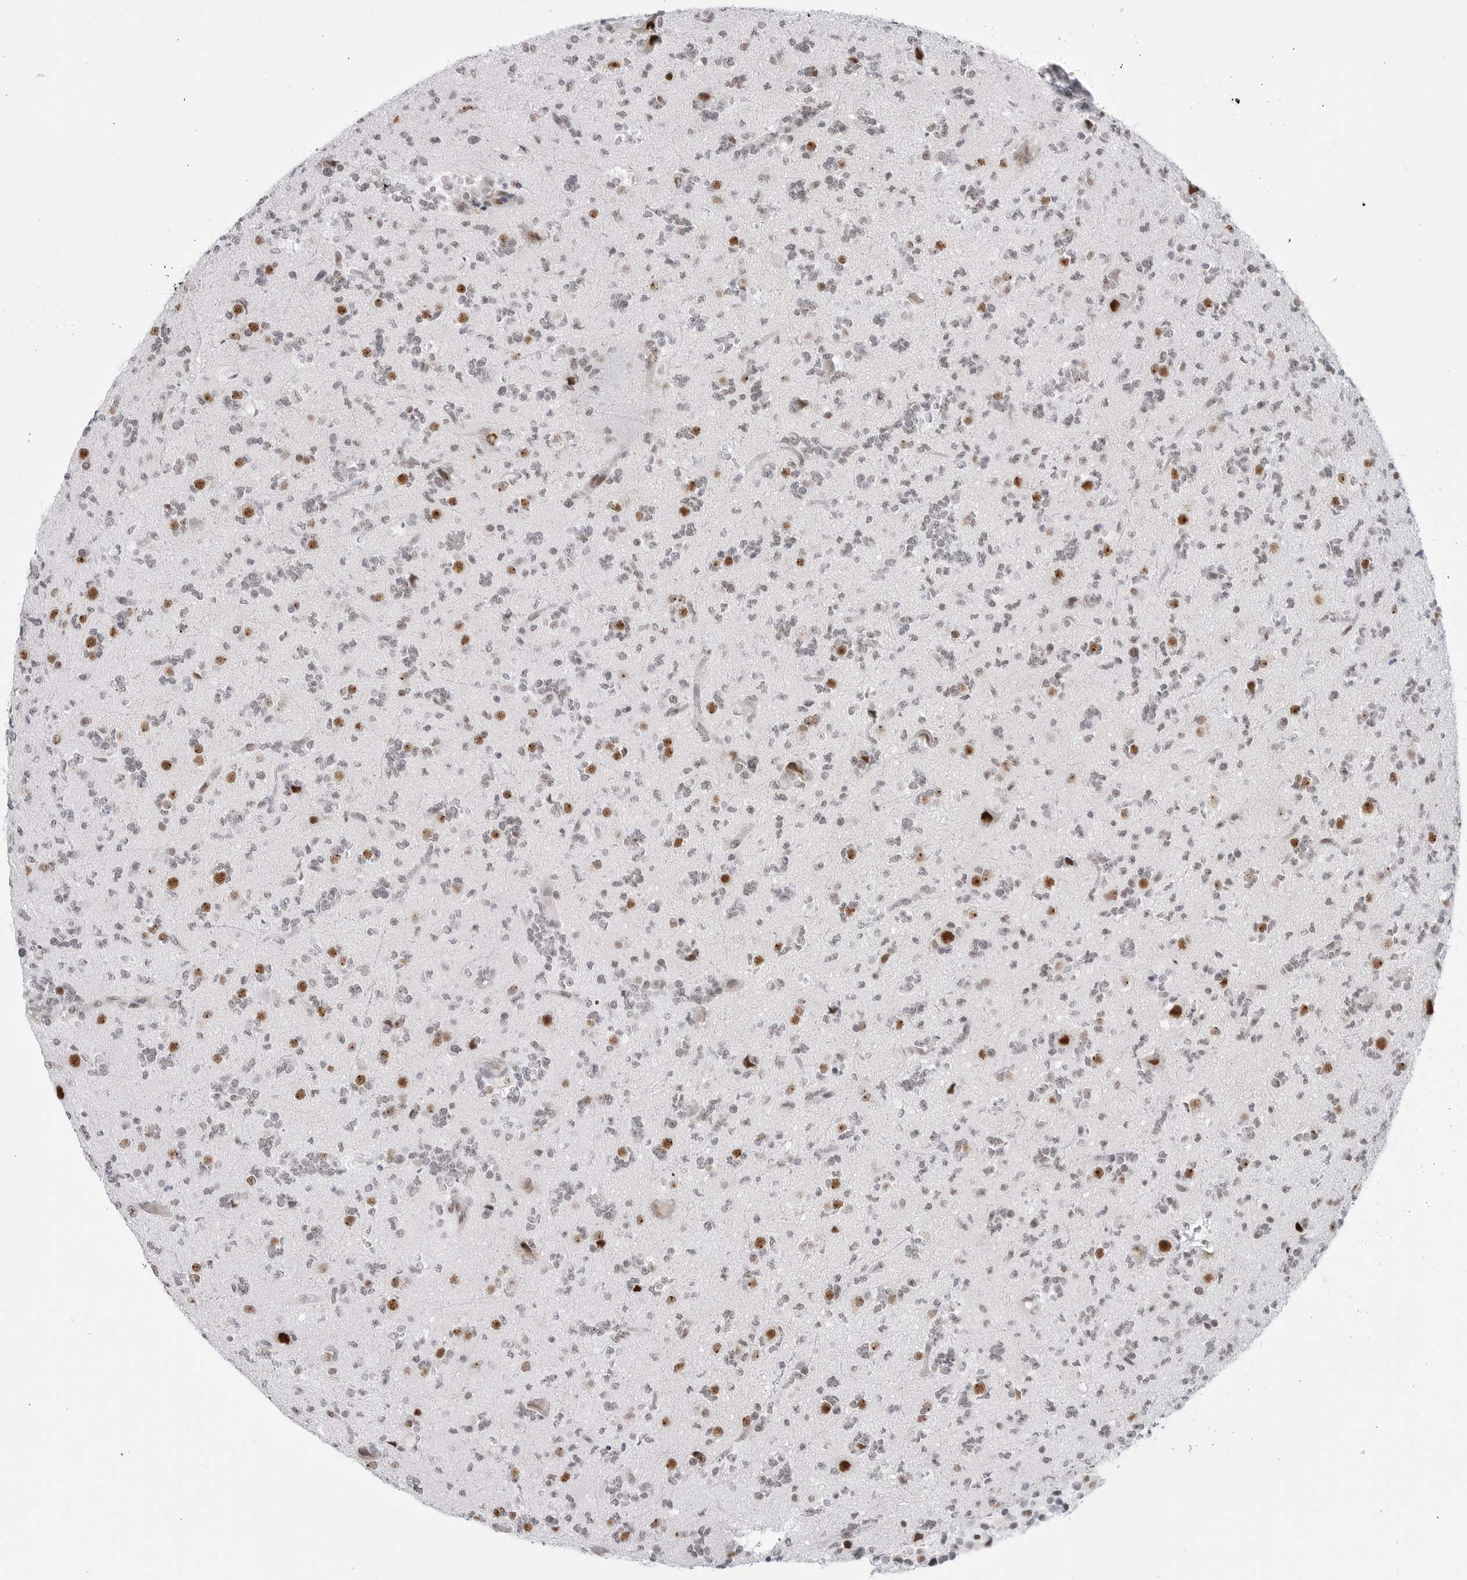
{"staining": {"intensity": "strong", "quantity": "<25%", "location": "nuclear"}, "tissue": "glioma", "cell_type": "Tumor cells", "image_type": "cancer", "snomed": [{"axis": "morphology", "description": "Glioma, malignant, High grade"}, {"axis": "topography", "description": "Brain"}], "caption": "Human glioma stained with a brown dye reveals strong nuclear positive positivity in about <25% of tumor cells.", "gene": "C1orf162", "patient": {"sex": "female", "age": 62}}